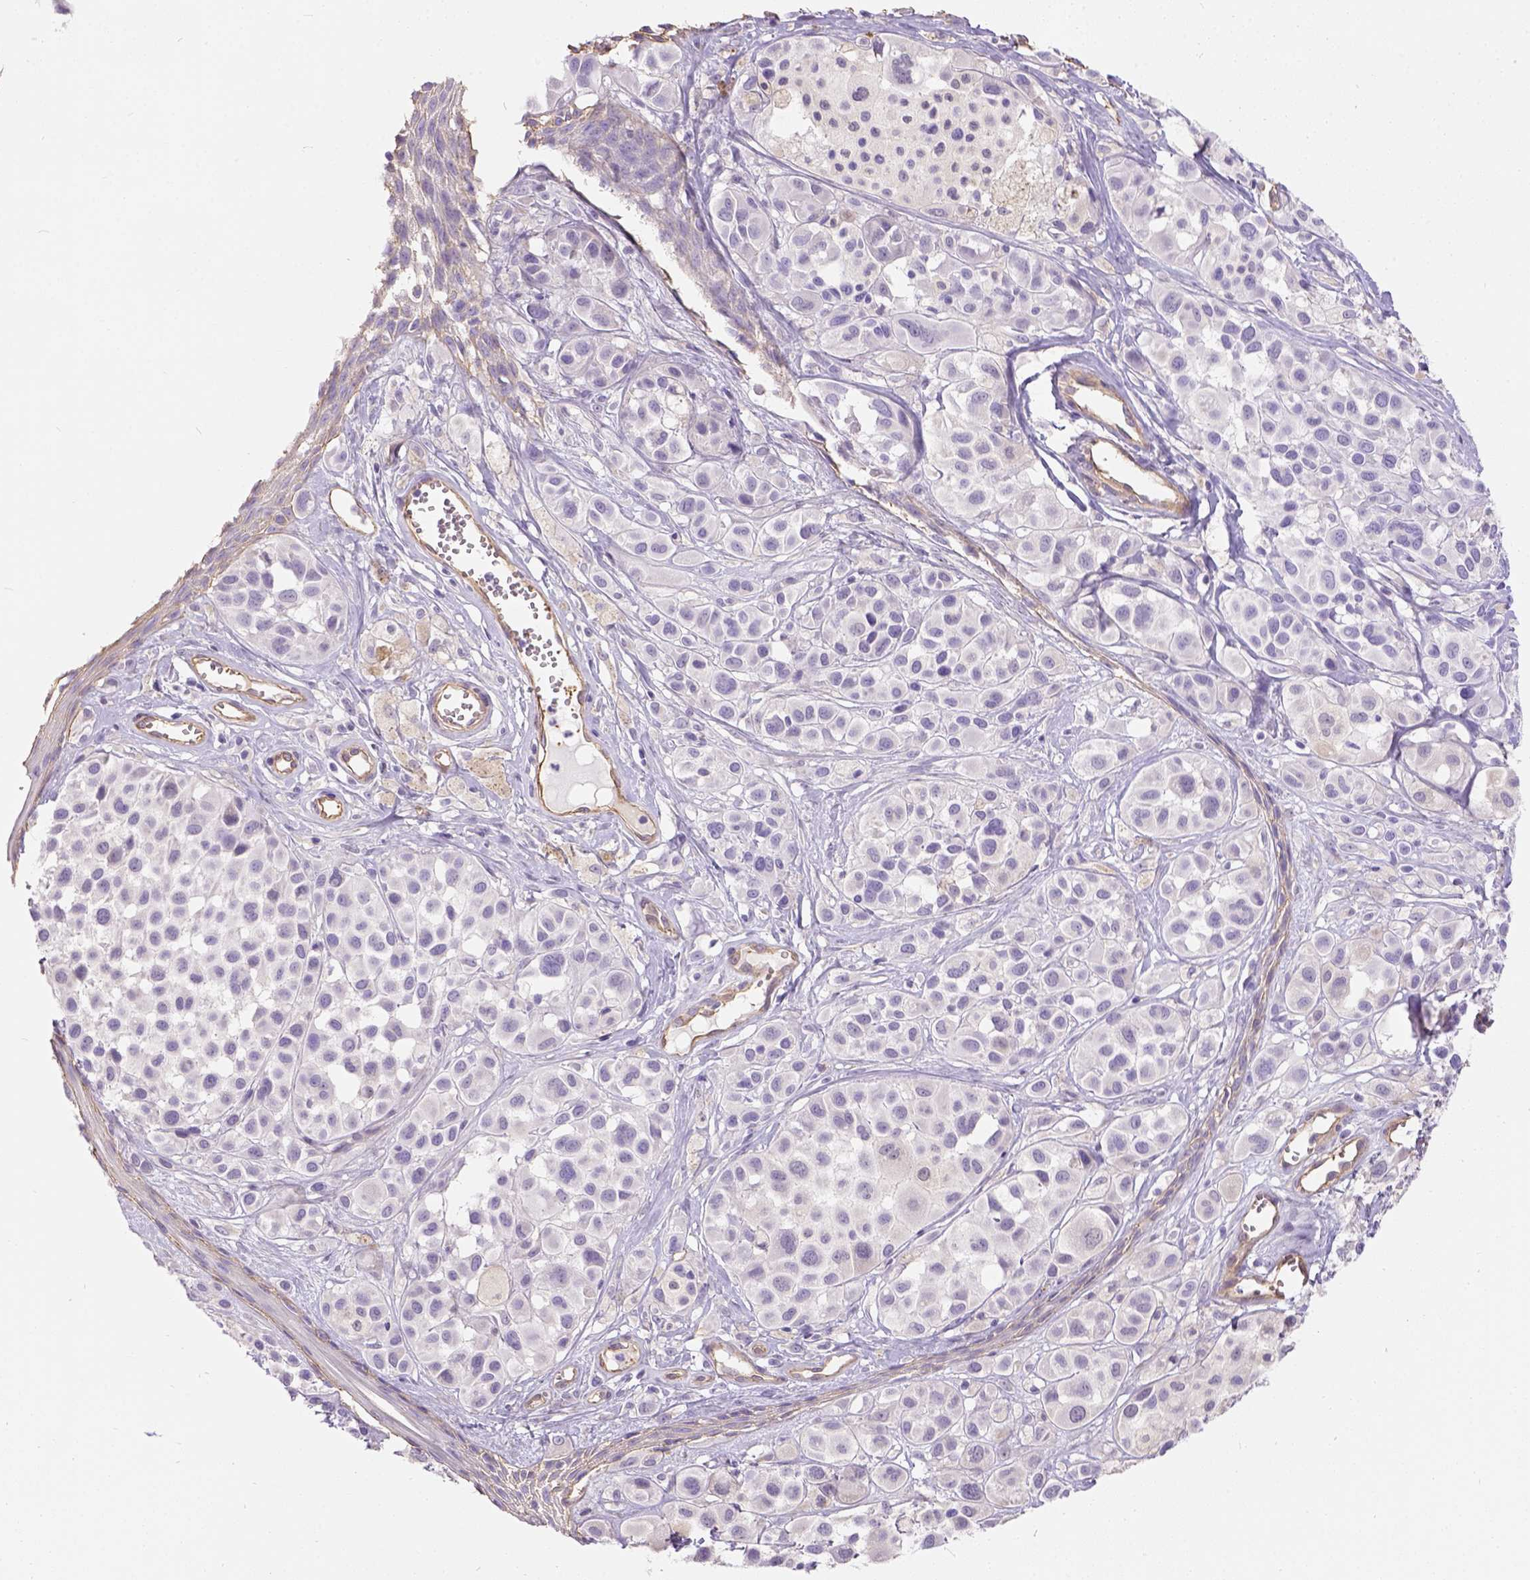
{"staining": {"intensity": "negative", "quantity": "none", "location": "none"}, "tissue": "melanoma", "cell_type": "Tumor cells", "image_type": "cancer", "snomed": [{"axis": "morphology", "description": "Malignant melanoma, NOS"}, {"axis": "topography", "description": "Skin"}], "caption": "The photomicrograph shows no staining of tumor cells in malignant melanoma.", "gene": "PHF7", "patient": {"sex": "male", "age": 77}}